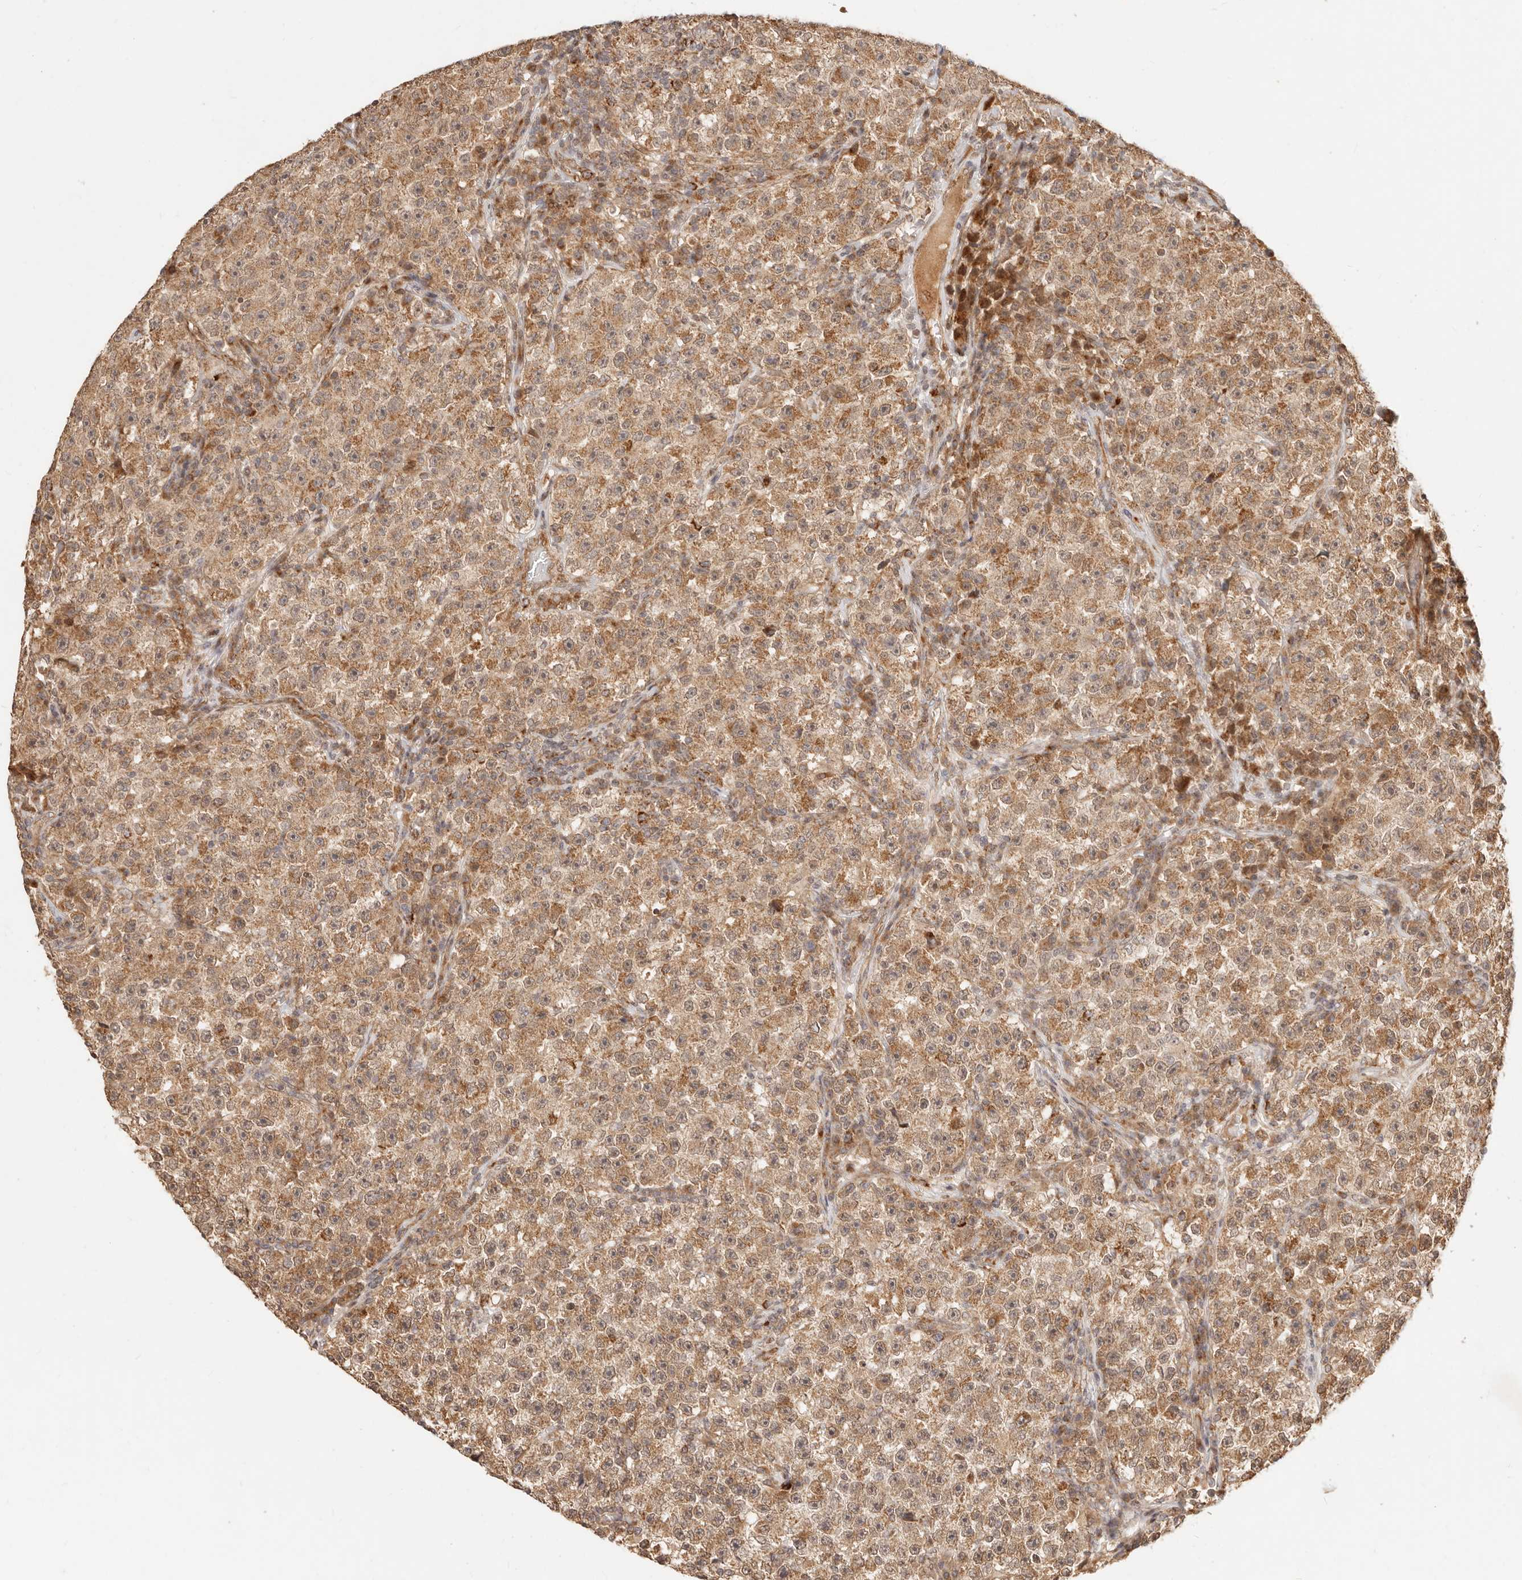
{"staining": {"intensity": "moderate", "quantity": ">75%", "location": "cytoplasmic/membranous"}, "tissue": "testis cancer", "cell_type": "Tumor cells", "image_type": "cancer", "snomed": [{"axis": "morphology", "description": "Seminoma, NOS"}, {"axis": "topography", "description": "Testis"}], "caption": "Testis seminoma was stained to show a protein in brown. There is medium levels of moderate cytoplasmic/membranous expression in about >75% of tumor cells.", "gene": "TIMM17A", "patient": {"sex": "male", "age": 22}}